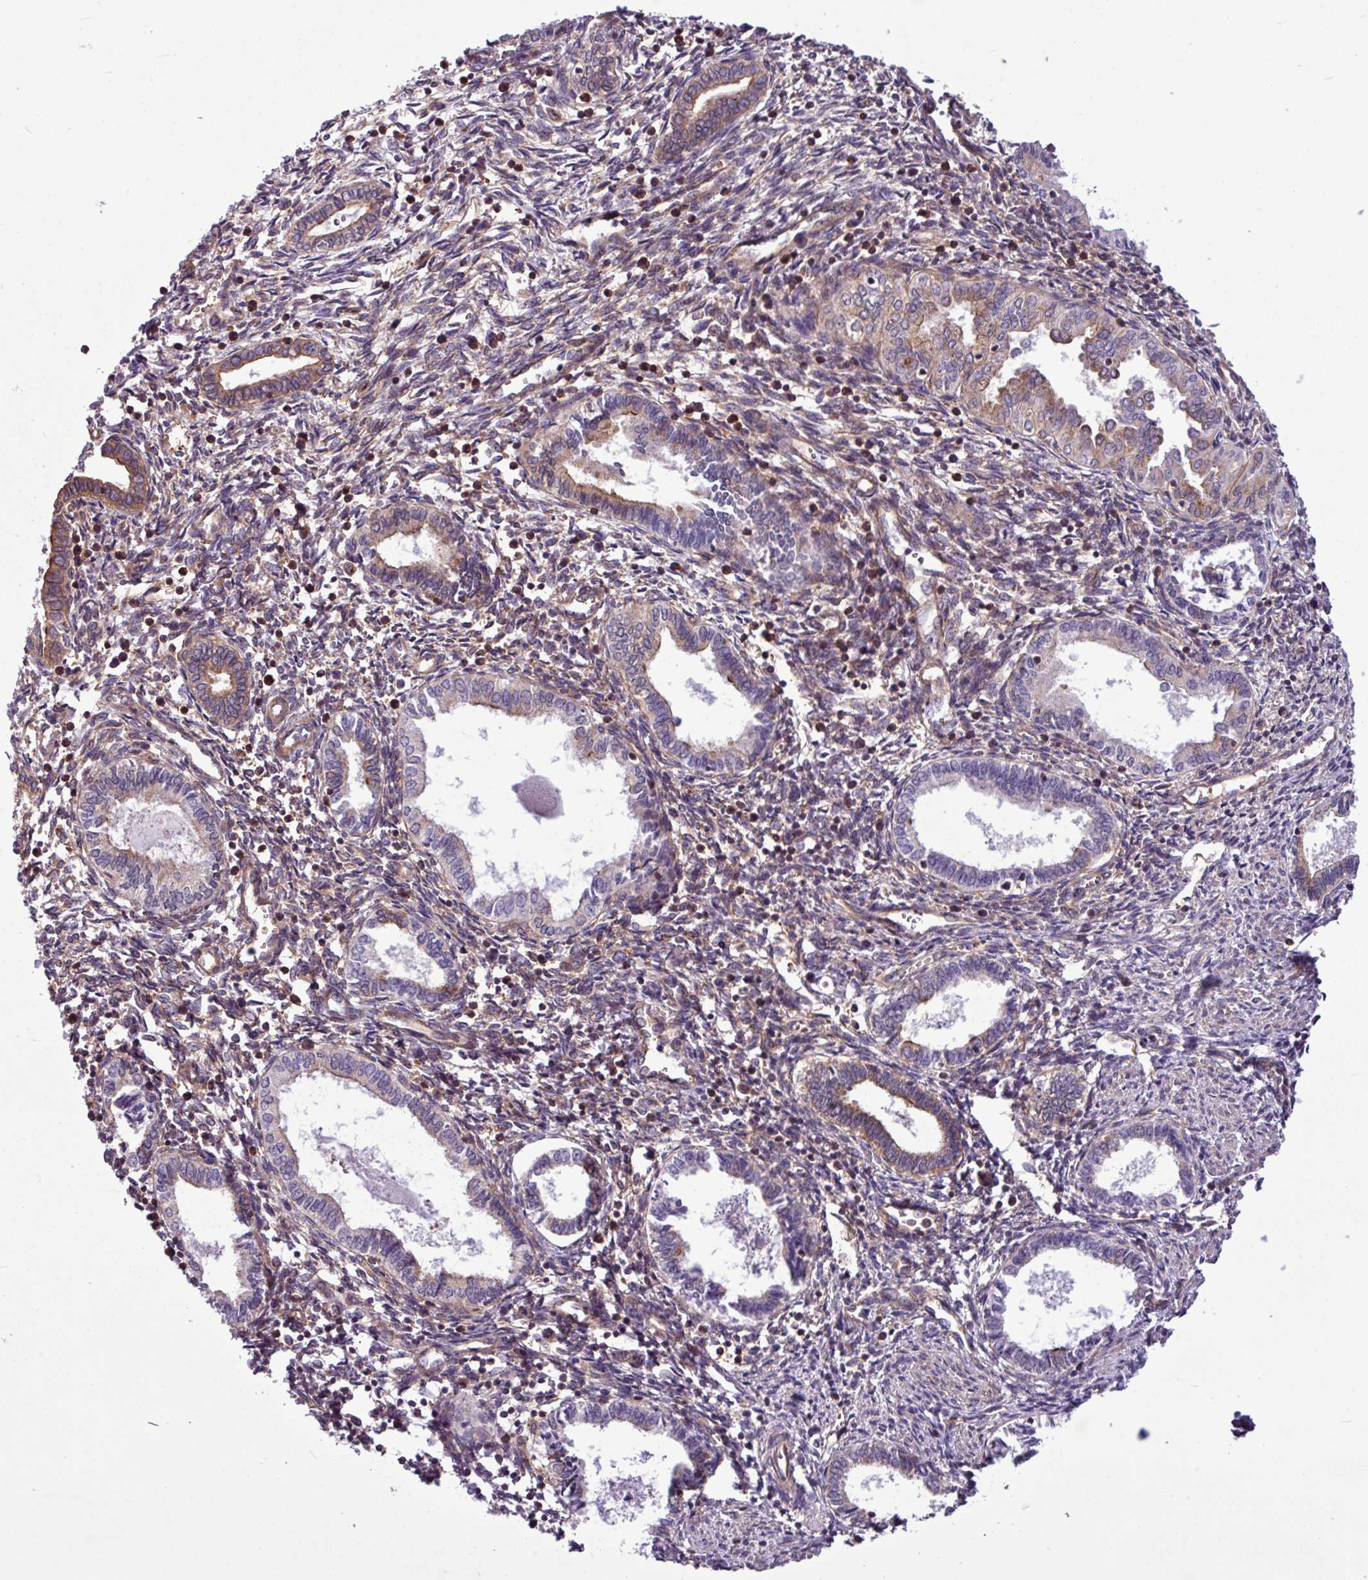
{"staining": {"intensity": "moderate", "quantity": "25%-75%", "location": "cytoplasmic/membranous"}, "tissue": "endometrium", "cell_type": "Cells in endometrial stroma", "image_type": "normal", "snomed": [{"axis": "morphology", "description": "Normal tissue, NOS"}, {"axis": "topography", "description": "Endometrium"}], "caption": "Protein expression analysis of benign endometrium displays moderate cytoplasmic/membranous expression in approximately 25%-75% of cells in endometrial stroma.", "gene": "MROH2A", "patient": {"sex": "female", "age": 37}}